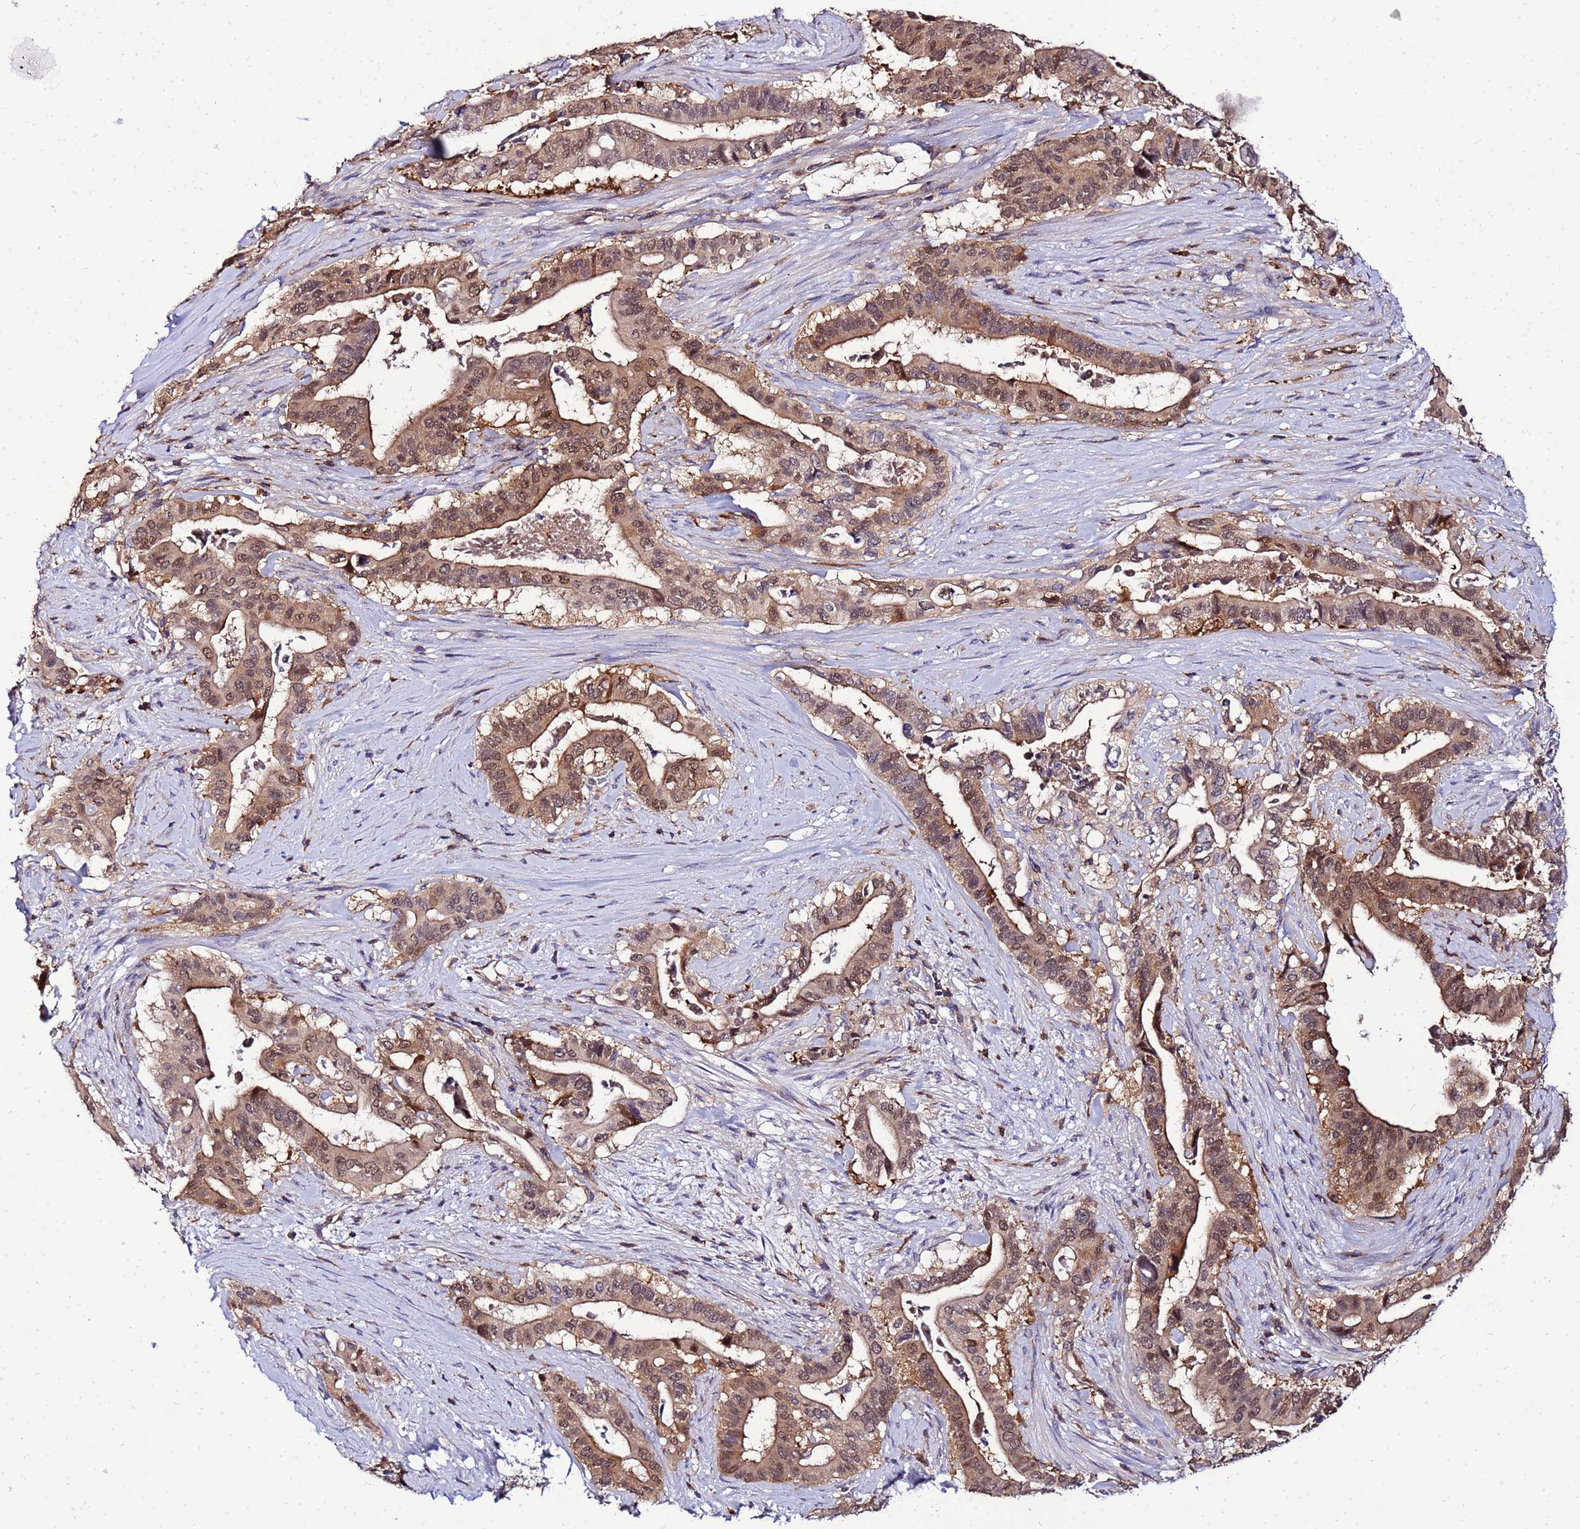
{"staining": {"intensity": "moderate", "quantity": ">75%", "location": "cytoplasmic/membranous,nuclear"}, "tissue": "pancreatic cancer", "cell_type": "Tumor cells", "image_type": "cancer", "snomed": [{"axis": "morphology", "description": "Adenocarcinoma, NOS"}, {"axis": "topography", "description": "Pancreas"}], "caption": "Protein analysis of pancreatic cancer (adenocarcinoma) tissue shows moderate cytoplasmic/membranous and nuclear expression in about >75% of tumor cells.", "gene": "DBNDD2", "patient": {"sex": "female", "age": 77}}